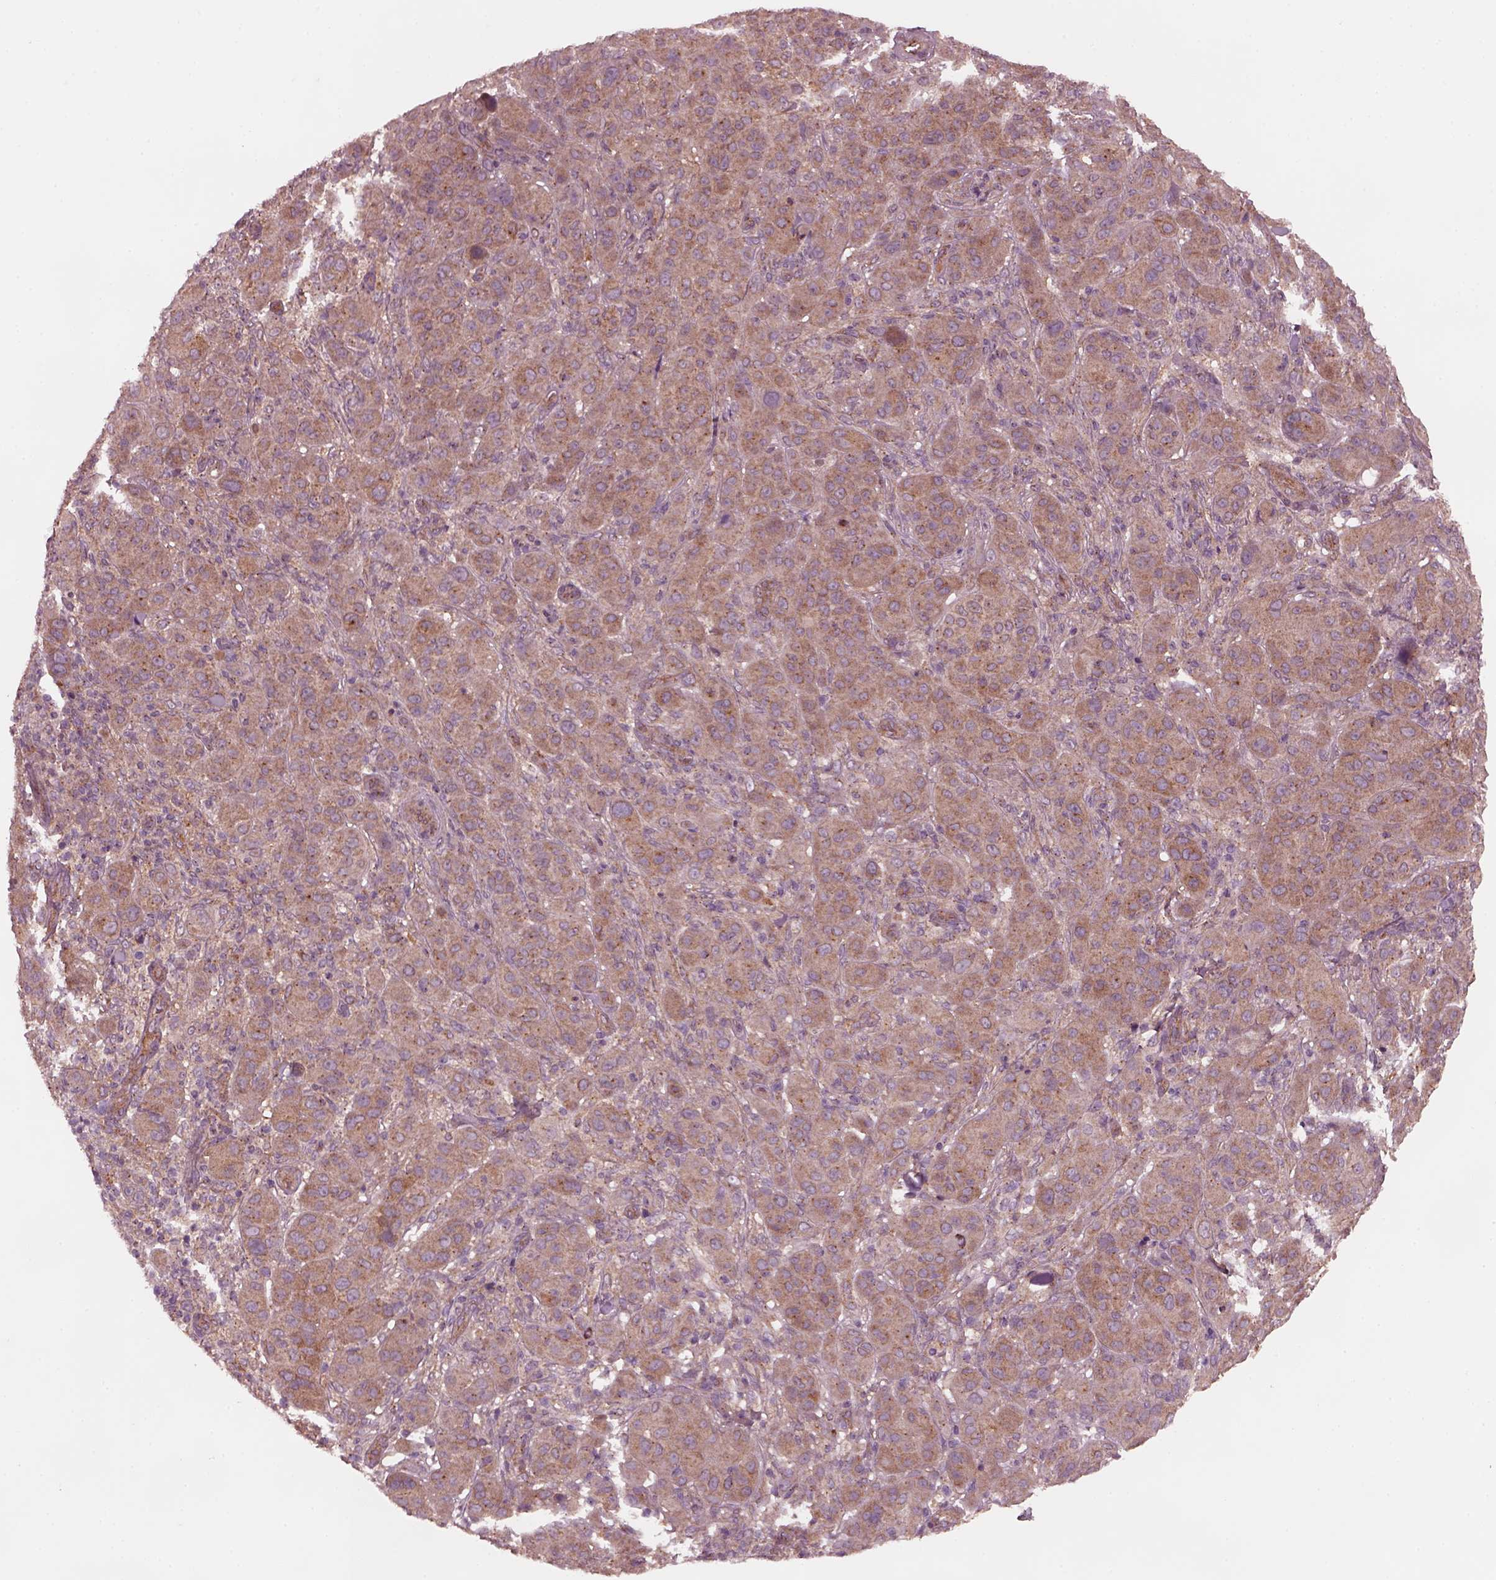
{"staining": {"intensity": "moderate", "quantity": ">75%", "location": "cytoplasmic/membranous"}, "tissue": "melanoma", "cell_type": "Tumor cells", "image_type": "cancer", "snomed": [{"axis": "morphology", "description": "Malignant melanoma, NOS"}, {"axis": "topography", "description": "Skin"}], "caption": "Immunohistochemical staining of melanoma reveals medium levels of moderate cytoplasmic/membranous protein positivity in about >75% of tumor cells.", "gene": "TUBG1", "patient": {"sex": "female", "age": 87}}